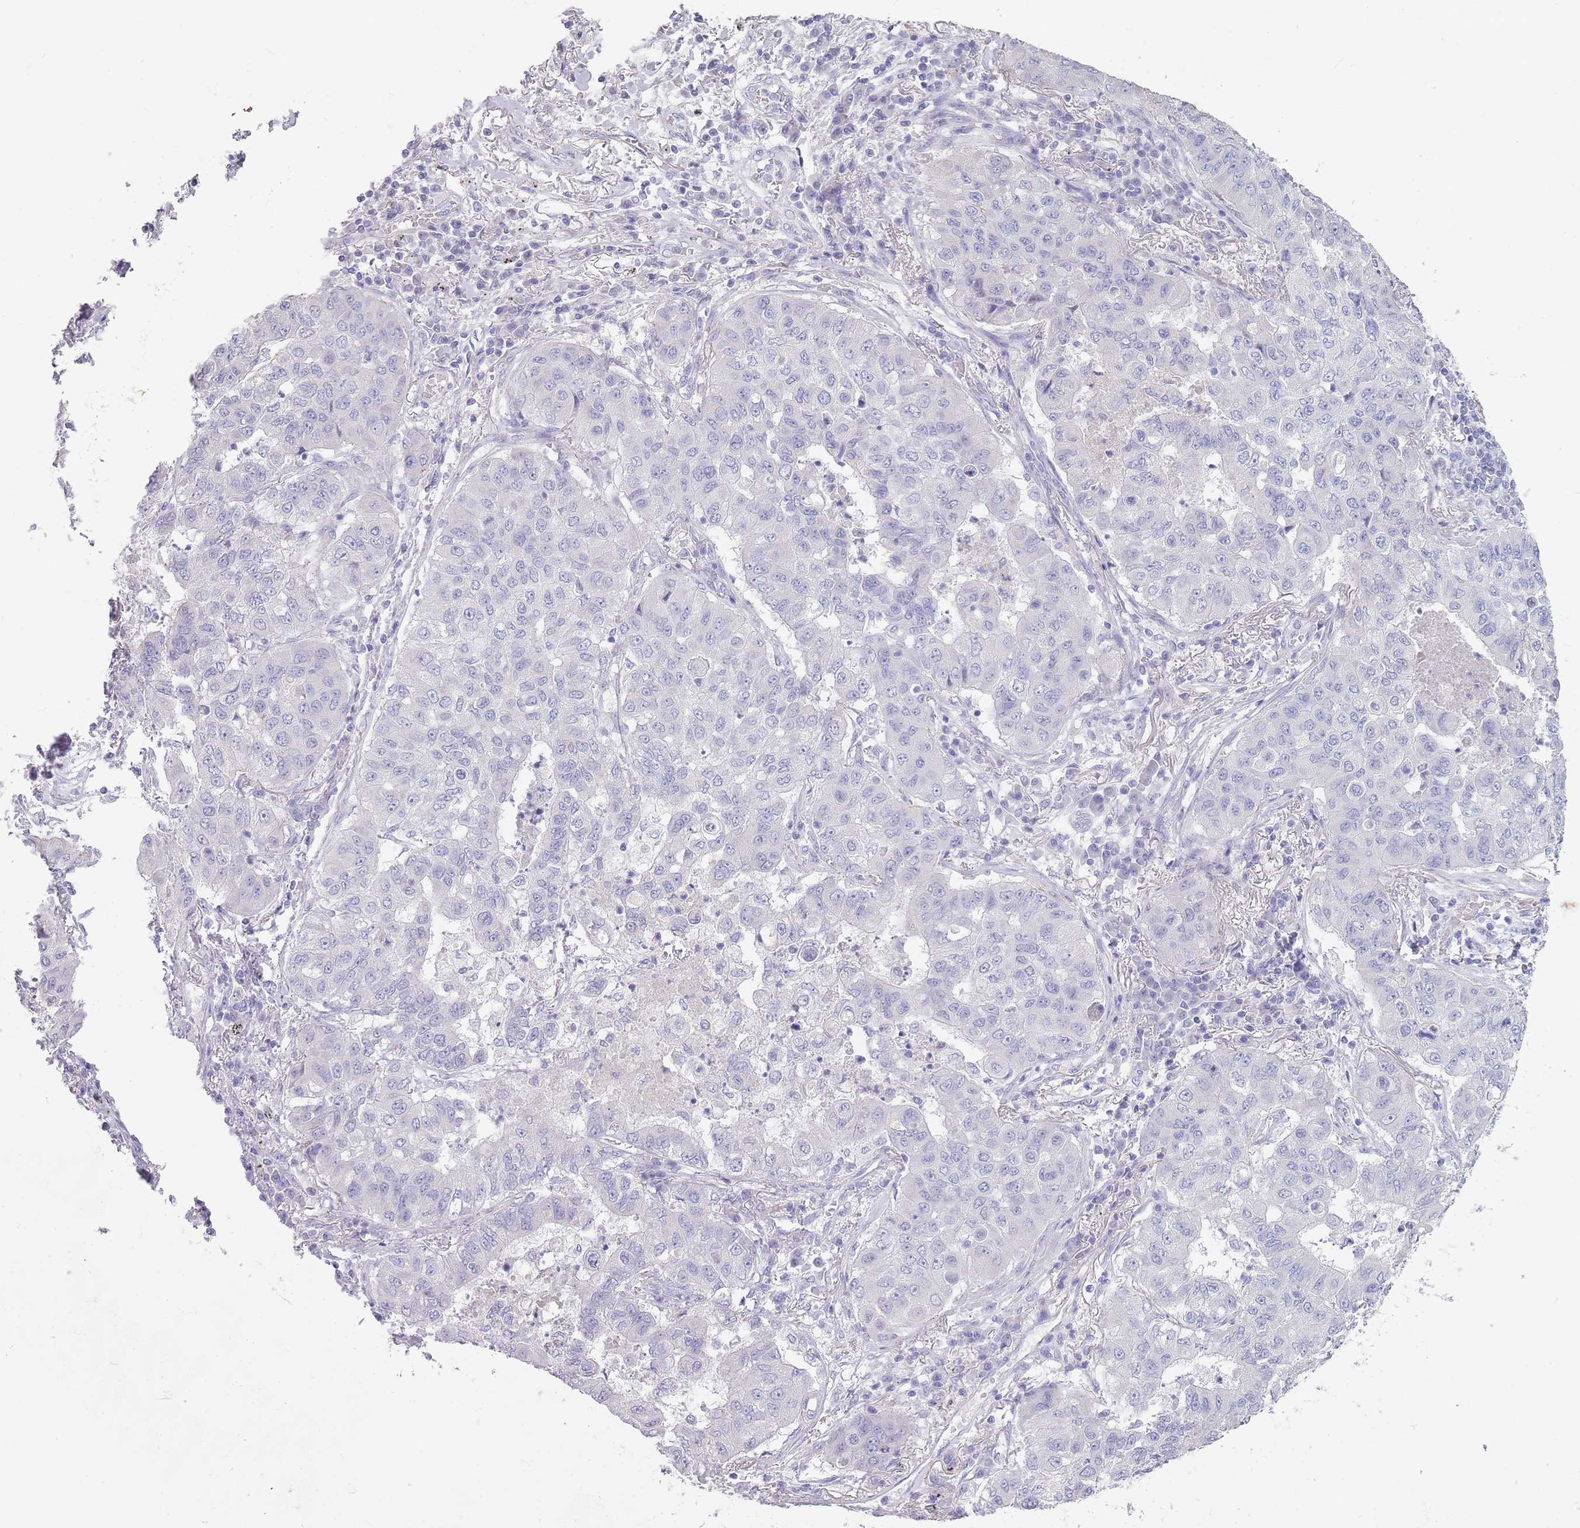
{"staining": {"intensity": "negative", "quantity": "none", "location": "none"}, "tissue": "lung cancer", "cell_type": "Tumor cells", "image_type": "cancer", "snomed": [{"axis": "morphology", "description": "Squamous cell carcinoma, NOS"}, {"axis": "topography", "description": "Lung"}], "caption": "Lung cancer was stained to show a protein in brown. There is no significant staining in tumor cells. (DAB (3,3'-diaminobenzidine) immunohistochemistry, high magnification).", "gene": "RHBG", "patient": {"sex": "male", "age": 74}}